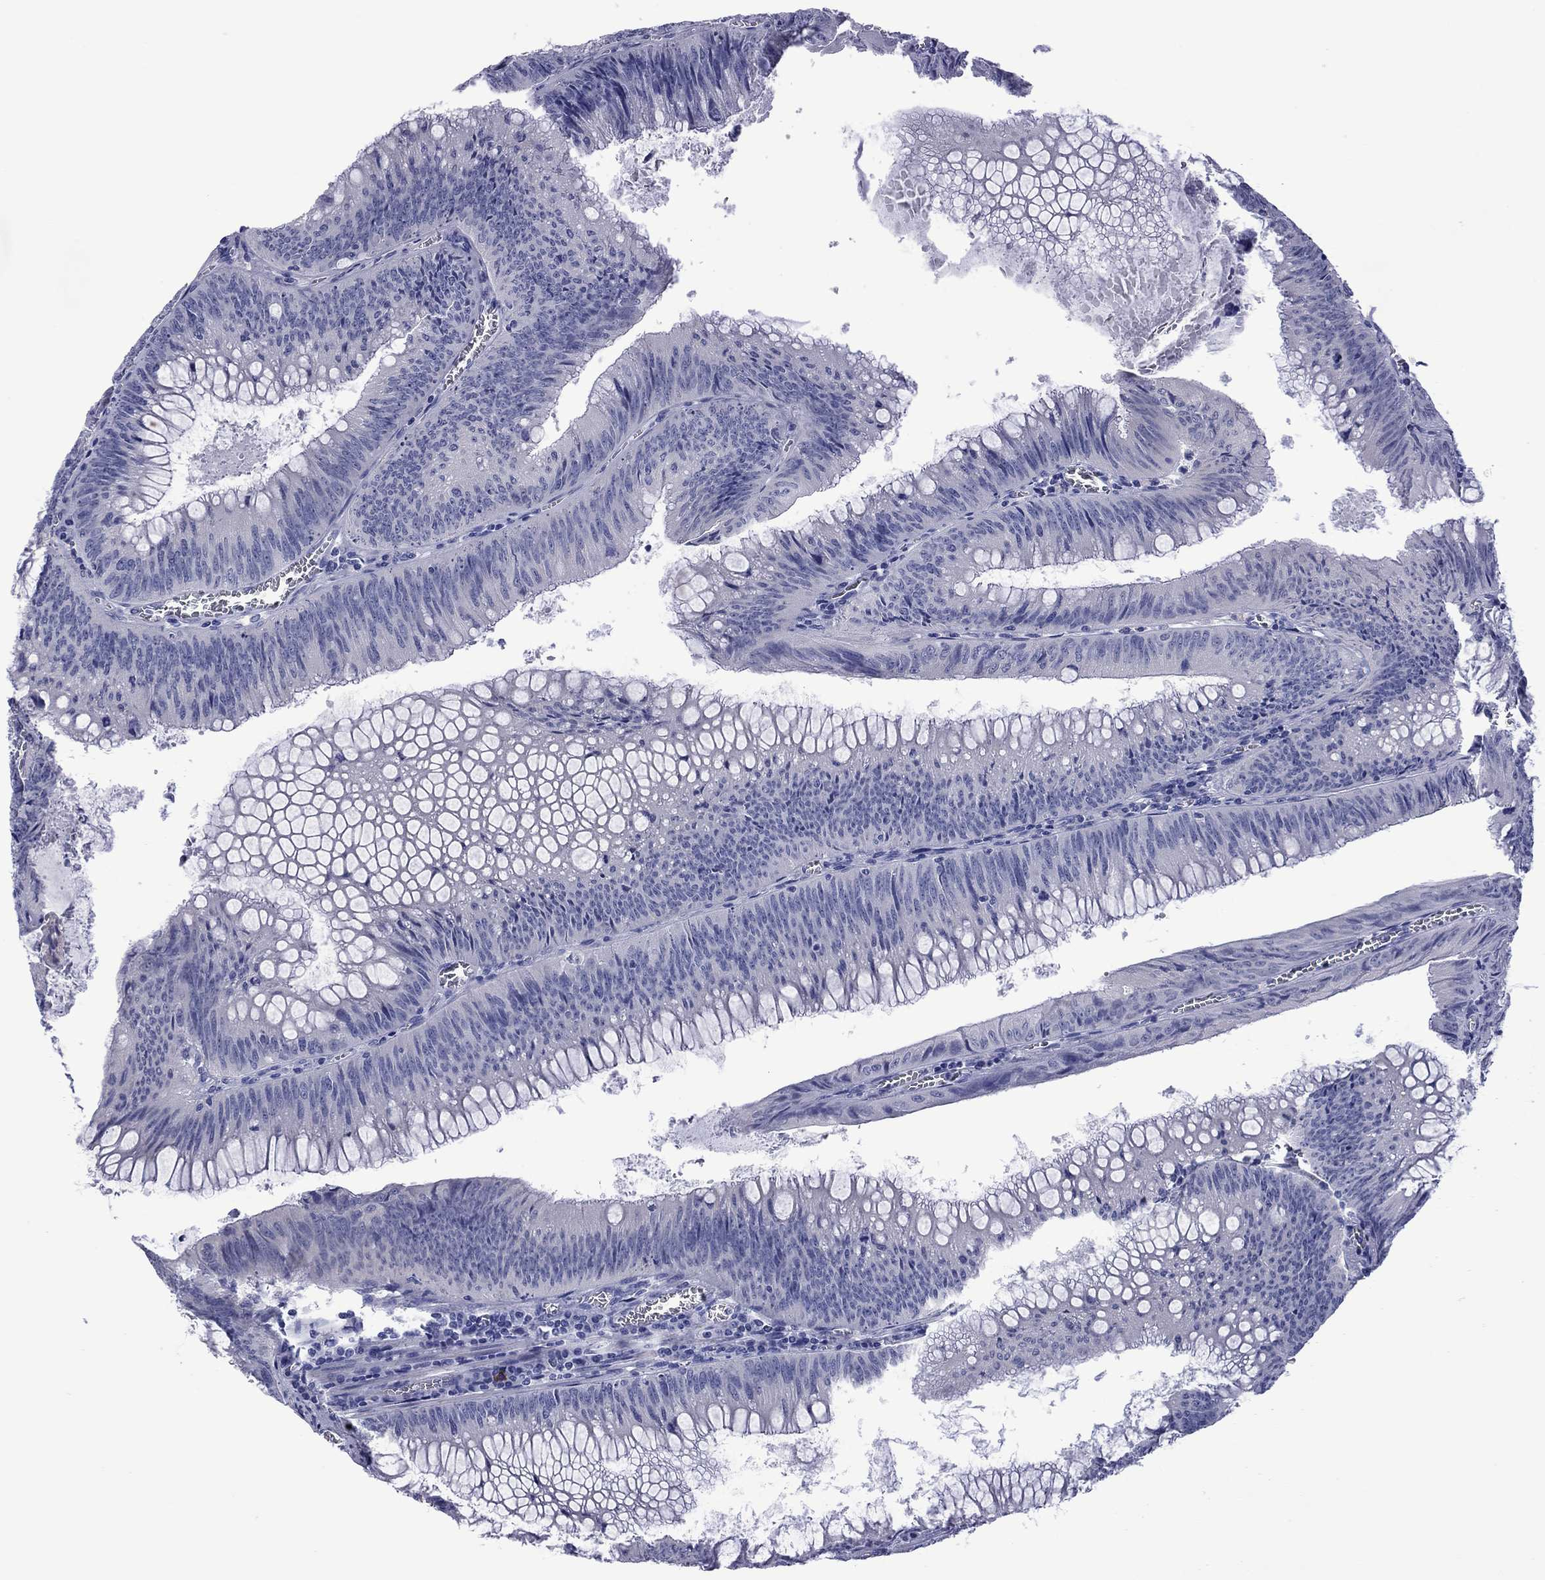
{"staining": {"intensity": "negative", "quantity": "none", "location": "none"}, "tissue": "colorectal cancer", "cell_type": "Tumor cells", "image_type": "cancer", "snomed": [{"axis": "morphology", "description": "Adenocarcinoma, NOS"}, {"axis": "topography", "description": "Rectum"}], "caption": "The micrograph demonstrates no staining of tumor cells in colorectal adenocarcinoma.", "gene": "EPPIN", "patient": {"sex": "female", "age": 72}}